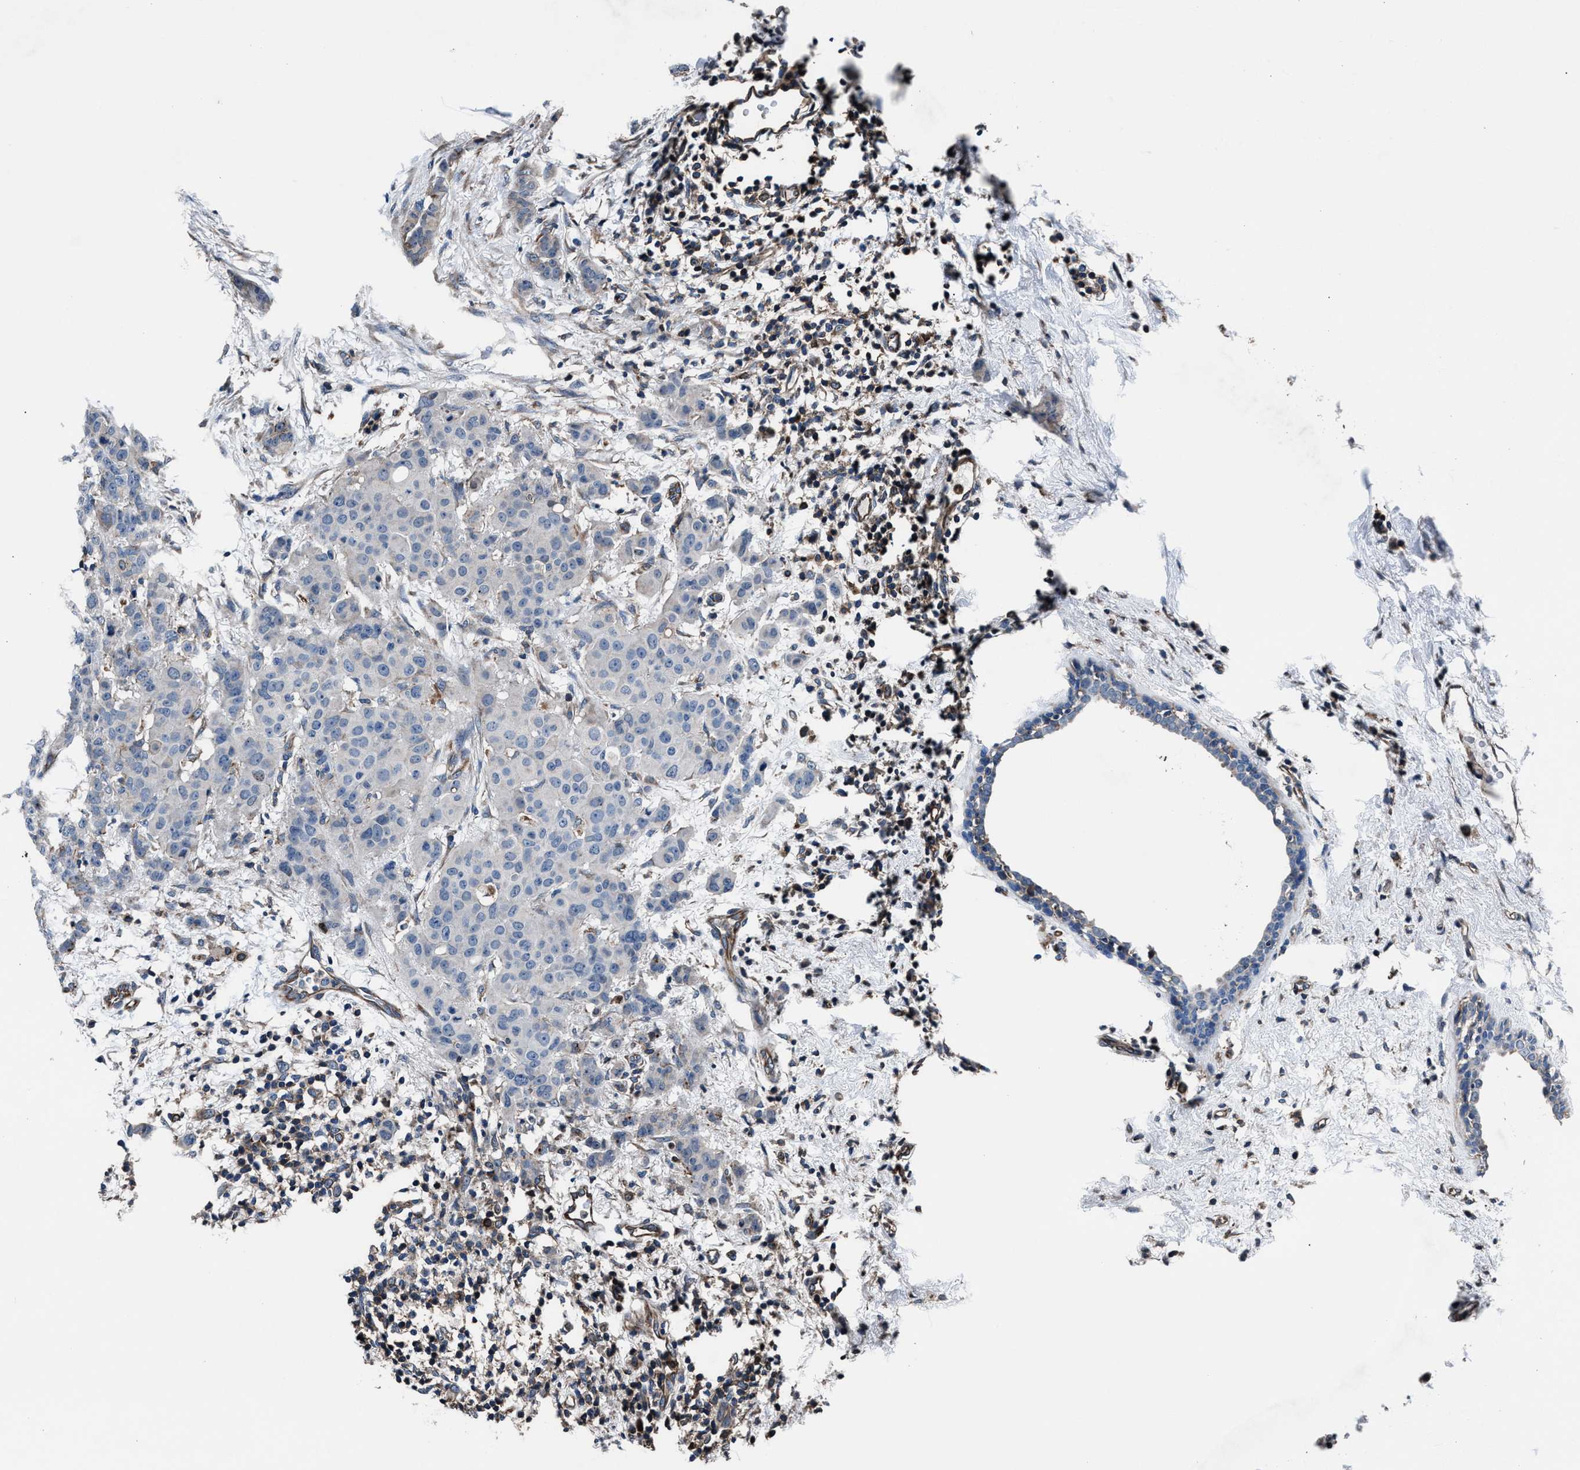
{"staining": {"intensity": "negative", "quantity": "none", "location": "none"}, "tissue": "breast cancer", "cell_type": "Tumor cells", "image_type": "cancer", "snomed": [{"axis": "morphology", "description": "Normal tissue, NOS"}, {"axis": "morphology", "description": "Duct carcinoma"}, {"axis": "topography", "description": "Breast"}], "caption": "The immunohistochemistry histopathology image has no significant expression in tumor cells of invasive ductal carcinoma (breast) tissue.", "gene": "MFSD11", "patient": {"sex": "female", "age": 40}}